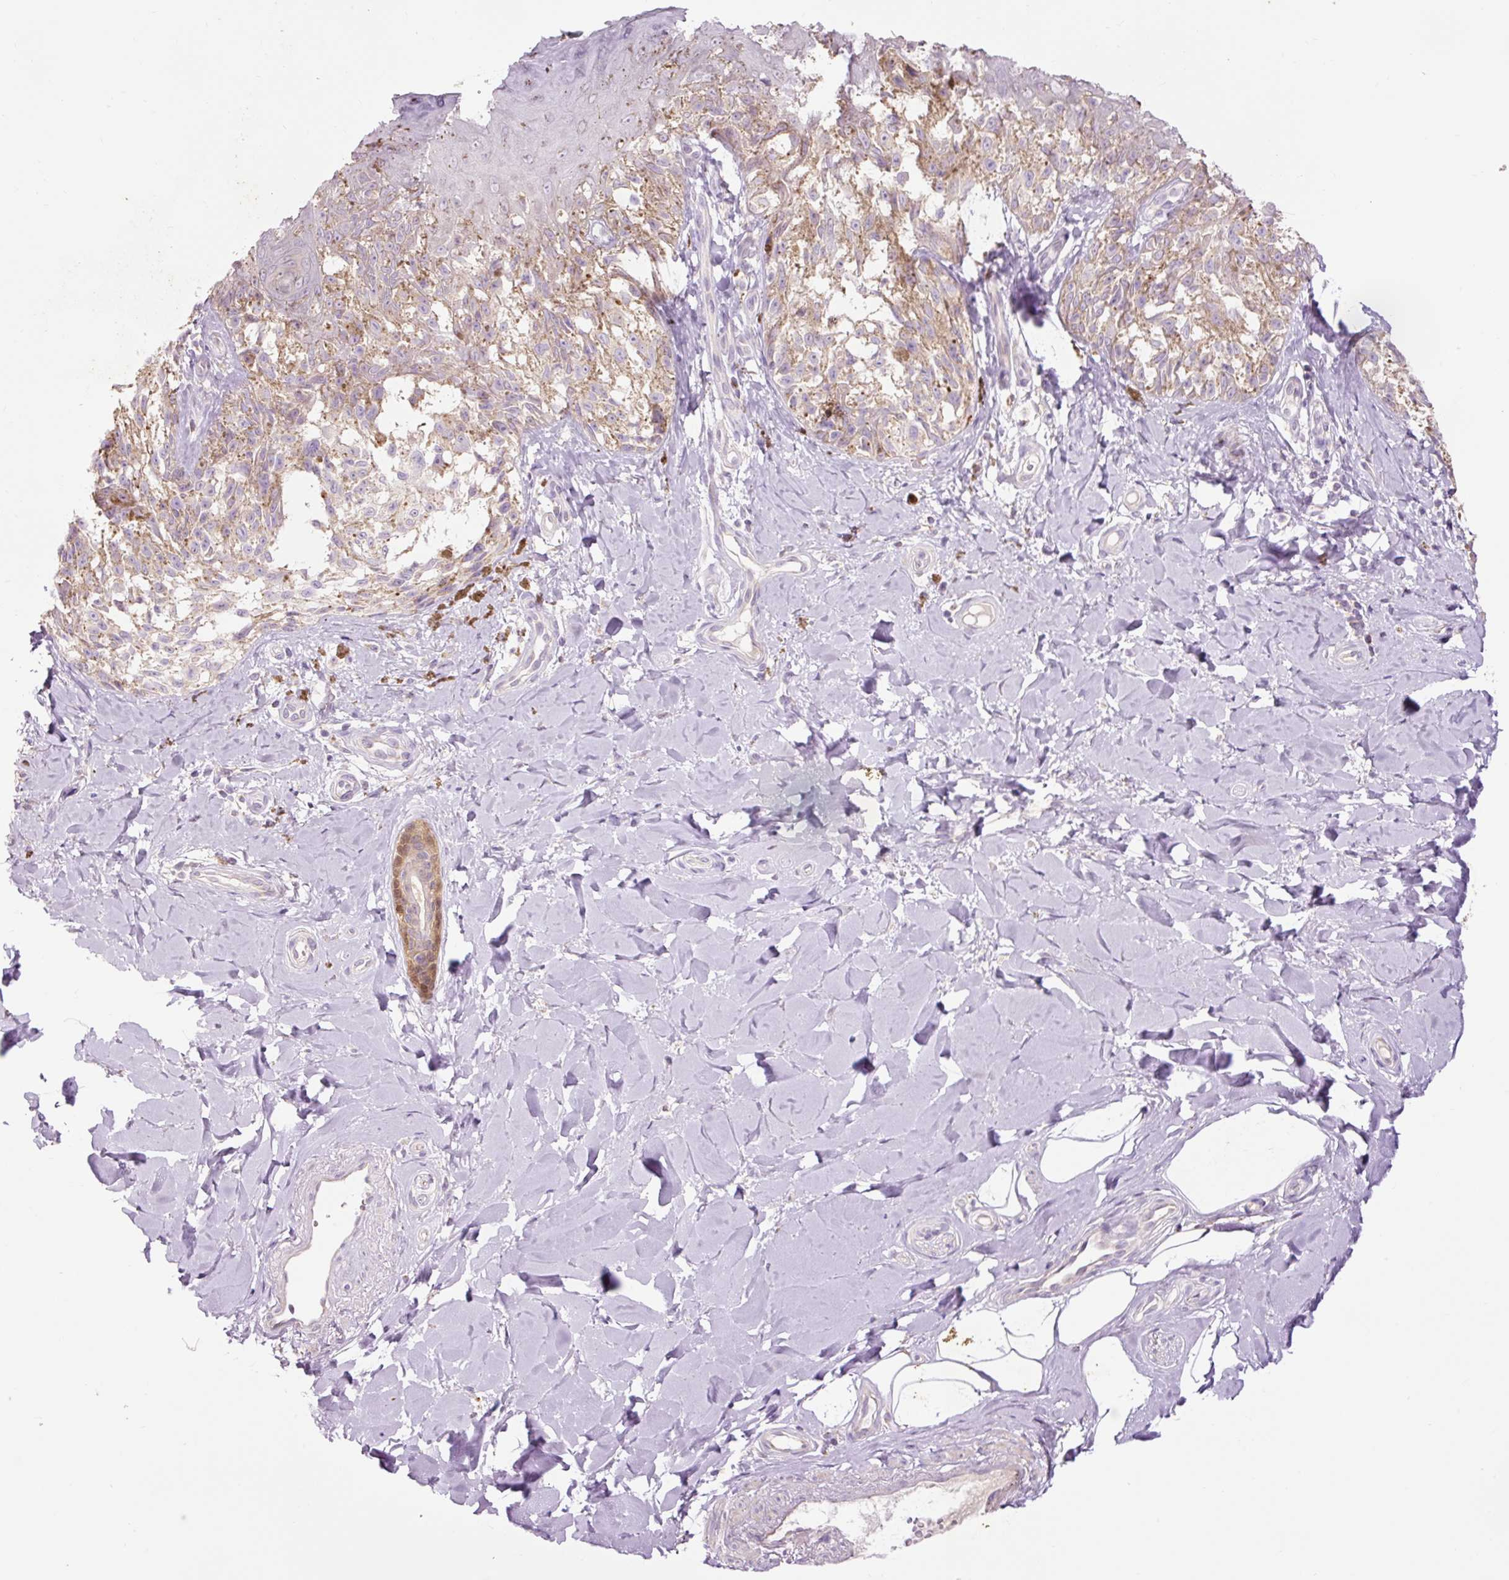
{"staining": {"intensity": "weak", "quantity": ">75%", "location": "cytoplasmic/membranous"}, "tissue": "melanoma", "cell_type": "Tumor cells", "image_type": "cancer", "snomed": [{"axis": "morphology", "description": "Malignant melanoma, NOS"}, {"axis": "topography", "description": "Skin"}], "caption": "Melanoma was stained to show a protein in brown. There is low levels of weak cytoplasmic/membranous staining in about >75% of tumor cells. Immunohistochemistry (ihc) stains the protein of interest in brown and the nuclei are stained blue.", "gene": "PRDX5", "patient": {"sex": "female", "age": 65}}